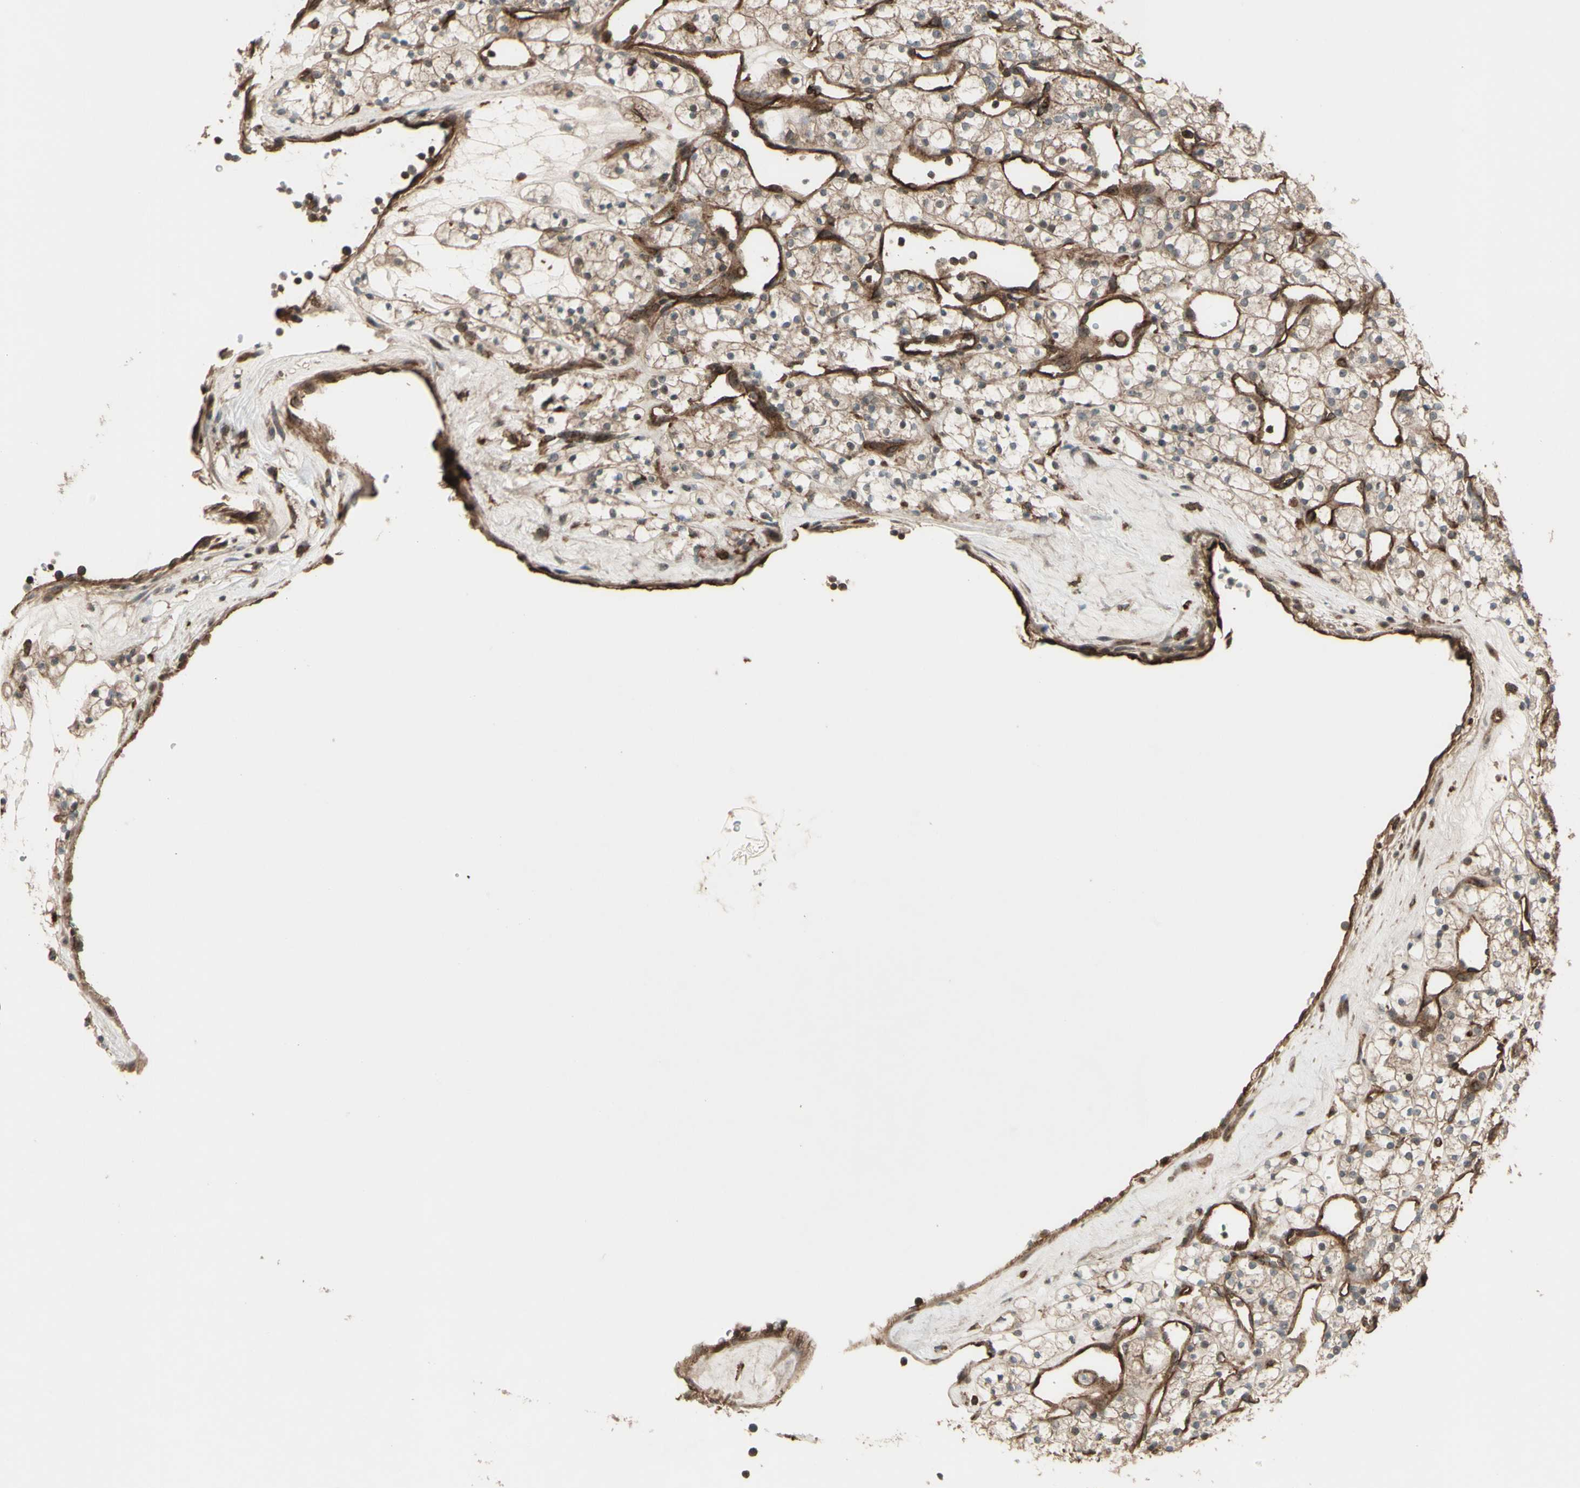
{"staining": {"intensity": "weak", "quantity": ">75%", "location": "cytoplasmic/membranous"}, "tissue": "renal cancer", "cell_type": "Tumor cells", "image_type": "cancer", "snomed": [{"axis": "morphology", "description": "Adenocarcinoma, NOS"}, {"axis": "topography", "description": "Kidney"}], "caption": "Immunohistochemical staining of renal cancer (adenocarcinoma) shows low levels of weak cytoplasmic/membranous staining in about >75% of tumor cells.", "gene": "FXYD5", "patient": {"sex": "female", "age": 60}}